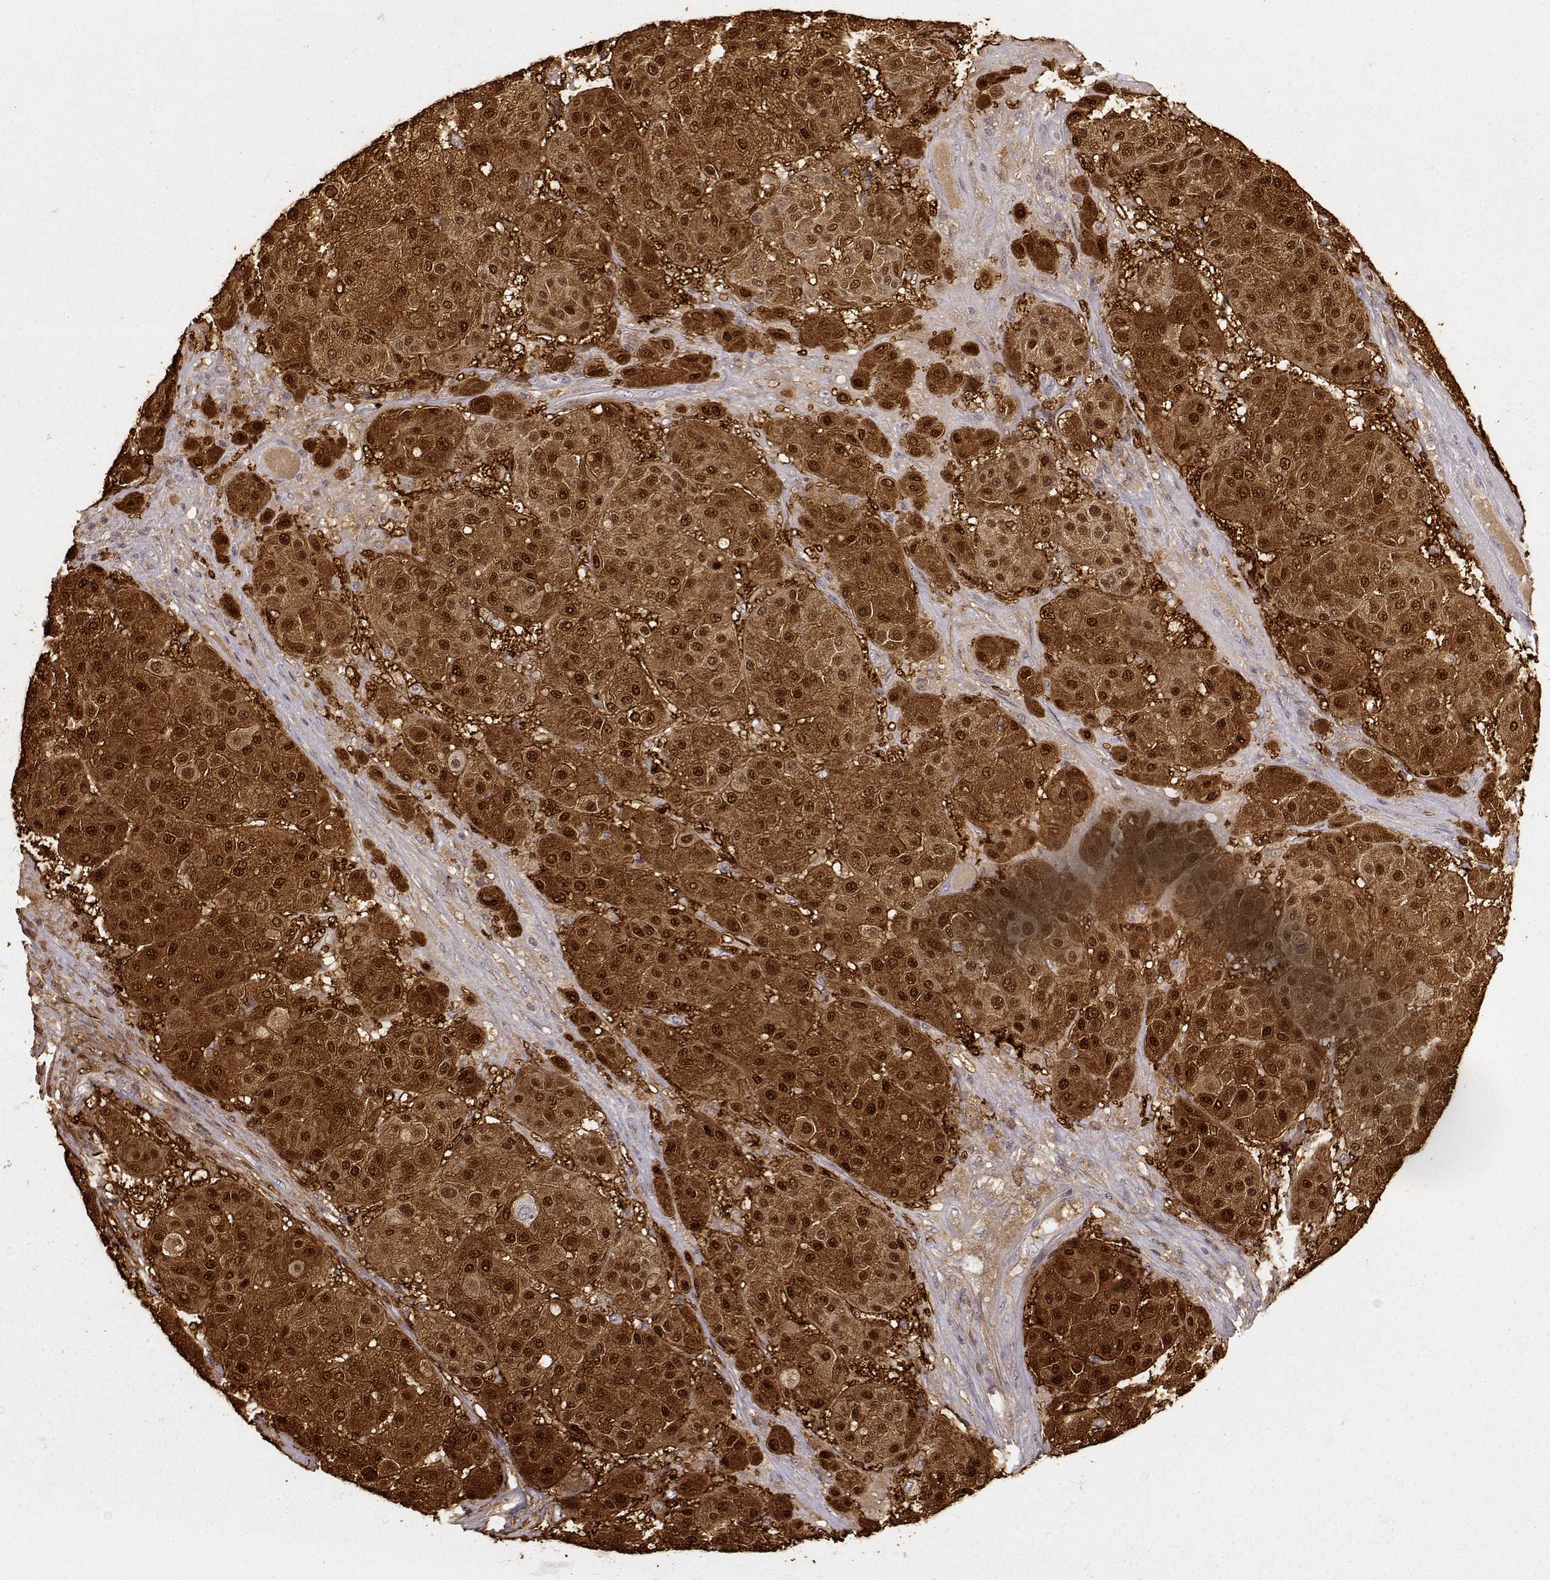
{"staining": {"intensity": "strong", "quantity": ">75%", "location": "cytoplasmic/membranous,nuclear"}, "tissue": "melanoma", "cell_type": "Tumor cells", "image_type": "cancer", "snomed": [{"axis": "morphology", "description": "Malignant melanoma, Metastatic site"}, {"axis": "topography", "description": "Smooth muscle"}], "caption": "Malignant melanoma (metastatic site) stained for a protein (brown) demonstrates strong cytoplasmic/membranous and nuclear positive staining in about >75% of tumor cells.", "gene": "S100B", "patient": {"sex": "male", "age": 41}}